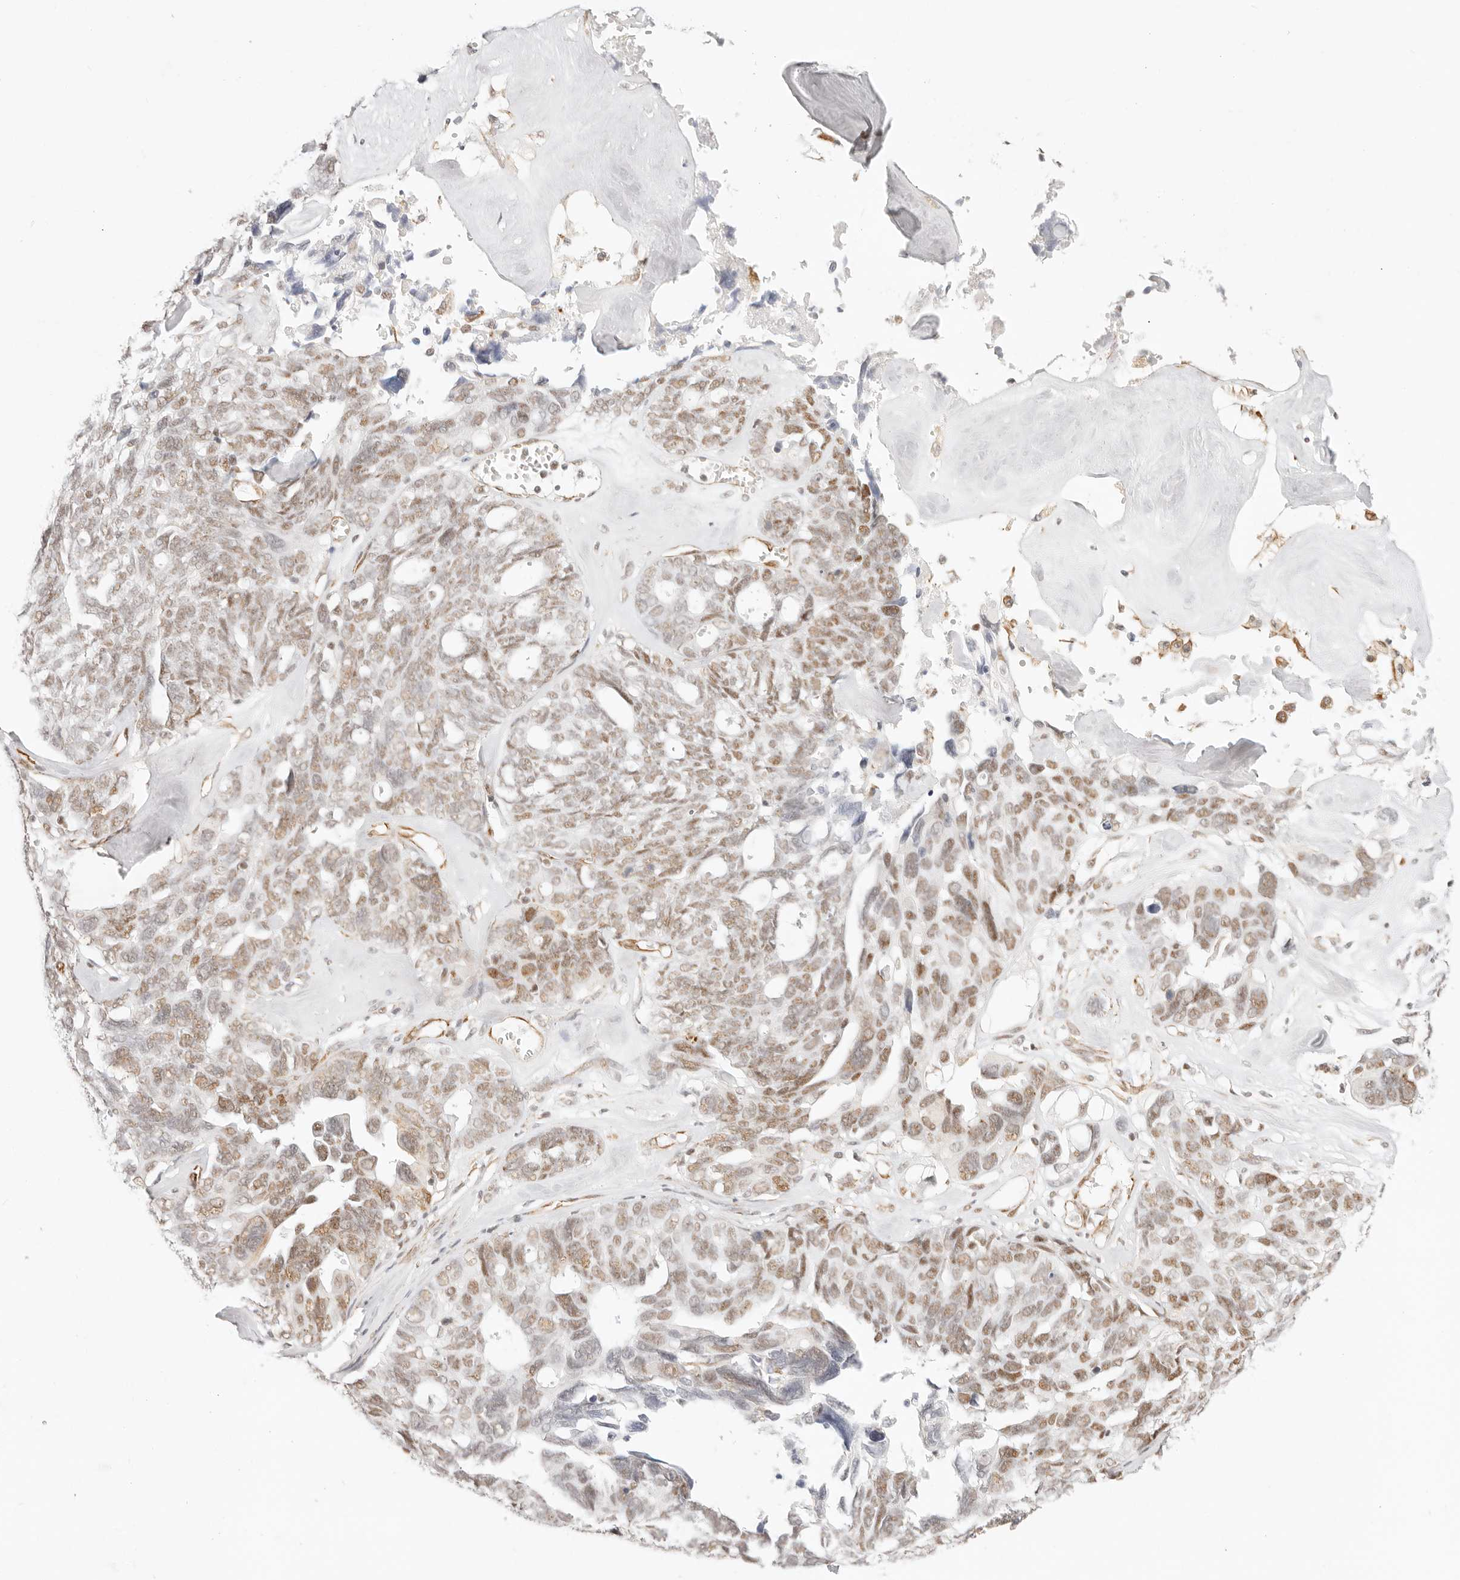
{"staining": {"intensity": "moderate", "quantity": ">75%", "location": "nuclear"}, "tissue": "ovarian cancer", "cell_type": "Tumor cells", "image_type": "cancer", "snomed": [{"axis": "morphology", "description": "Cystadenocarcinoma, serous, NOS"}, {"axis": "topography", "description": "Ovary"}], "caption": "Human ovarian serous cystadenocarcinoma stained for a protein (brown) reveals moderate nuclear positive staining in about >75% of tumor cells.", "gene": "ZC3H11A", "patient": {"sex": "female", "age": 79}}